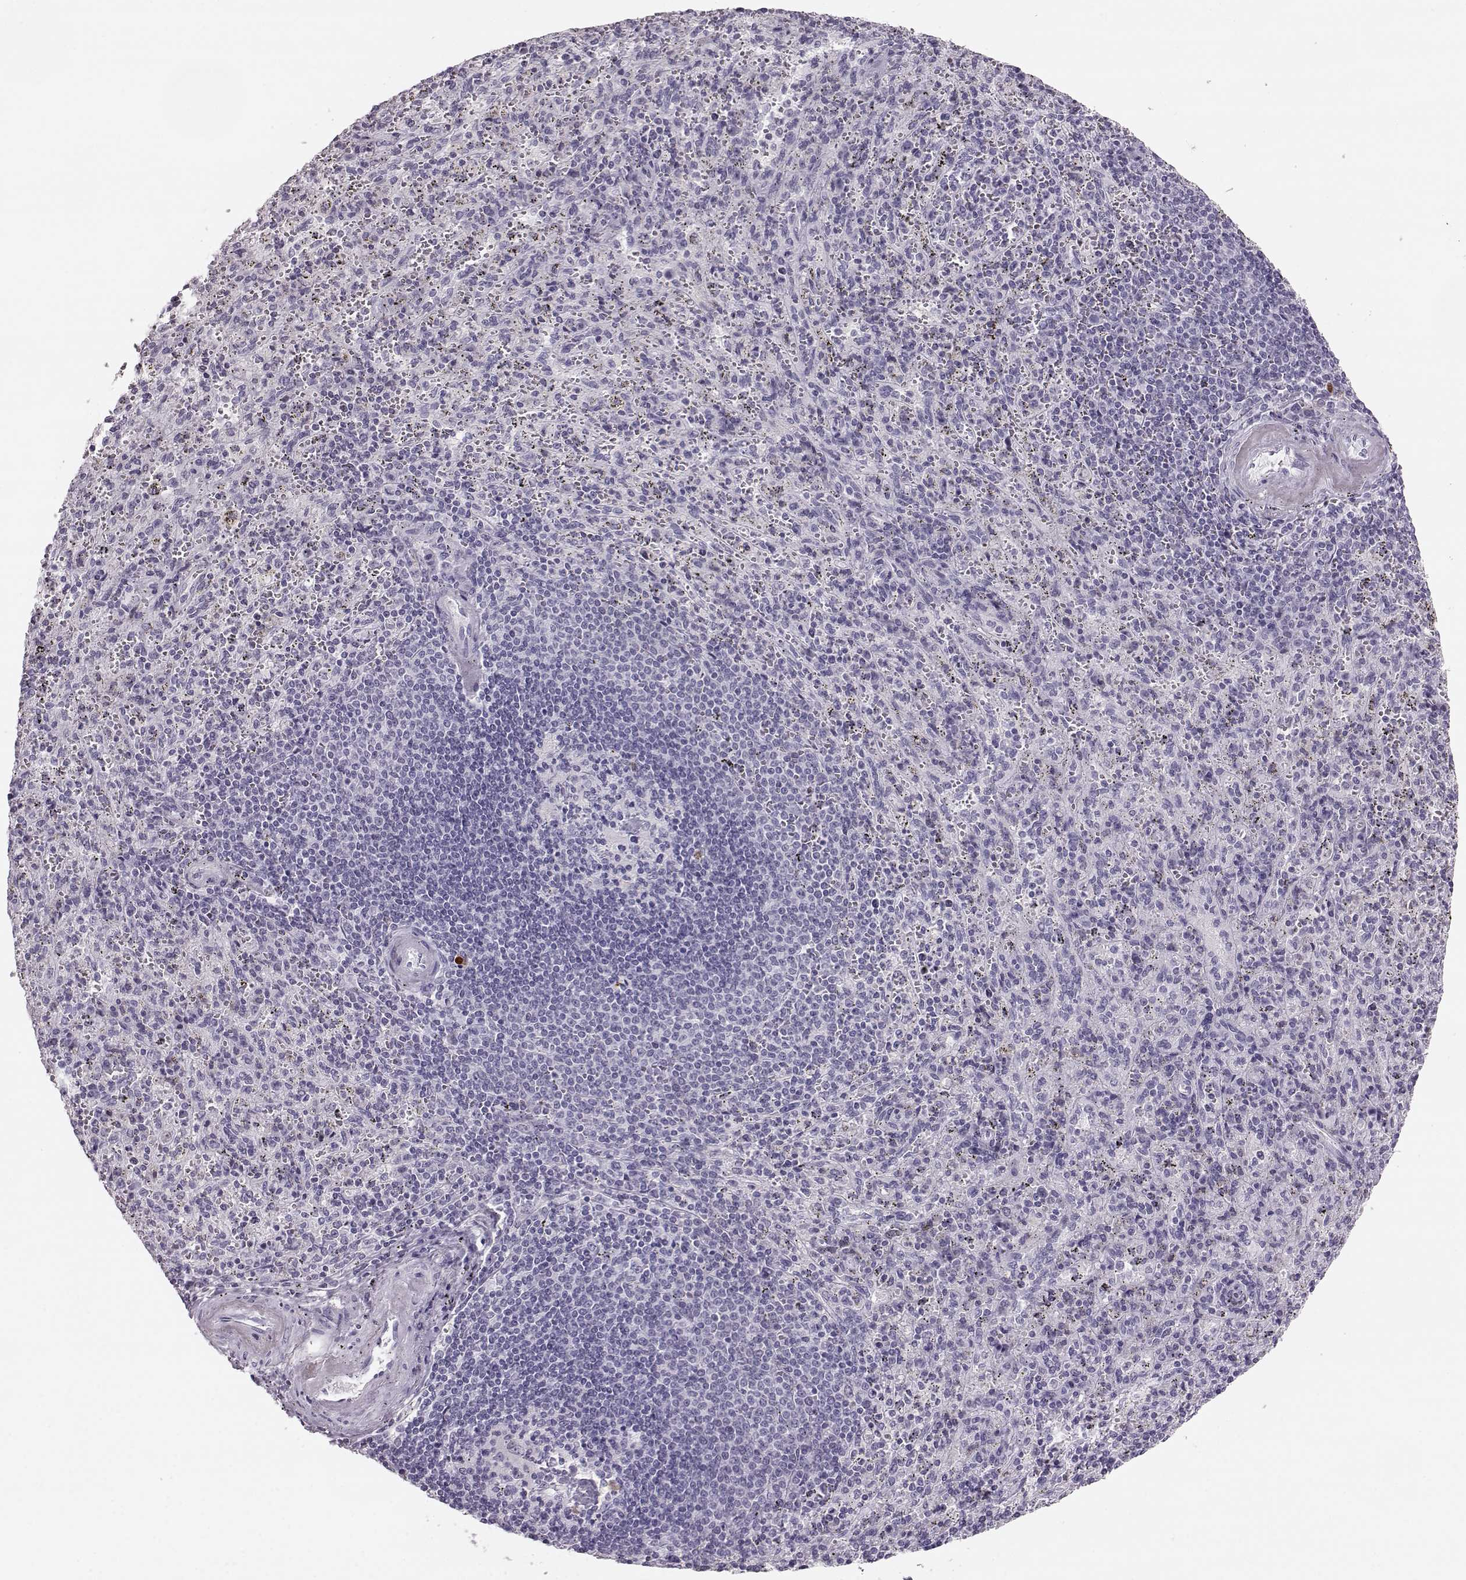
{"staining": {"intensity": "negative", "quantity": "none", "location": "none"}, "tissue": "spleen", "cell_type": "Cells in red pulp", "image_type": "normal", "snomed": [{"axis": "morphology", "description": "Normal tissue, NOS"}, {"axis": "topography", "description": "Spleen"}], "caption": "Immunohistochemistry of normal human spleen shows no staining in cells in red pulp. (Stains: DAB IHC with hematoxylin counter stain, Microscopy: brightfield microscopy at high magnification).", "gene": "BFSP2", "patient": {"sex": "male", "age": 57}}